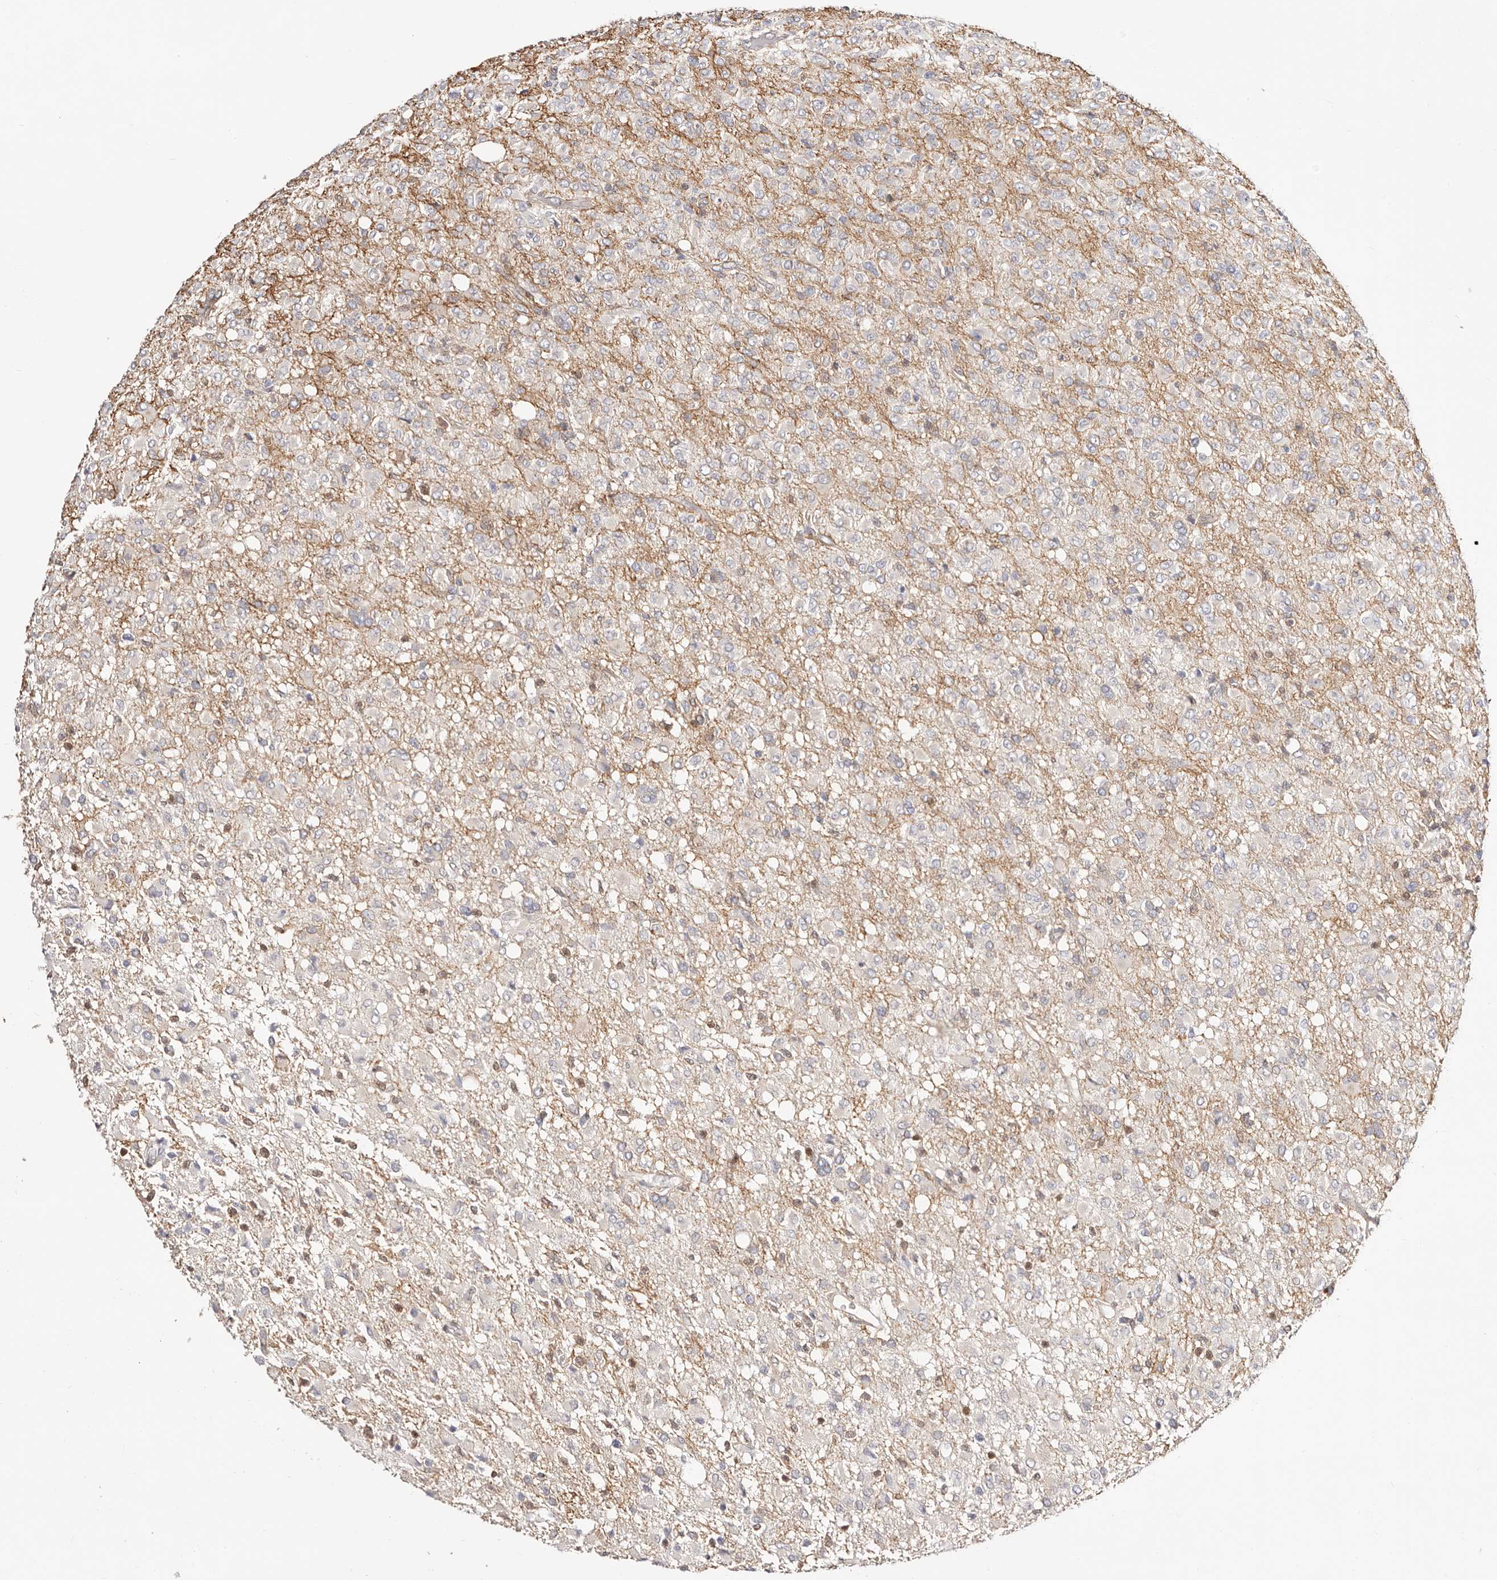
{"staining": {"intensity": "negative", "quantity": "none", "location": "none"}, "tissue": "glioma", "cell_type": "Tumor cells", "image_type": "cancer", "snomed": [{"axis": "morphology", "description": "Glioma, malignant, High grade"}, {"axis": "topography", "description": "Brain"}], "caption": "Immunohistochemistry image of neoplastic tissue: human malignant glioma (high-grade) stained with DAB (3,3'-diaminobenzidine) demonstrates no significant protein staining in tumor cells. (Immunohistochemistry (ihc), brightfield microscopy, high magnification).", "gene": "STAT5A", "patient": {"sex": "female", "age": 57}}